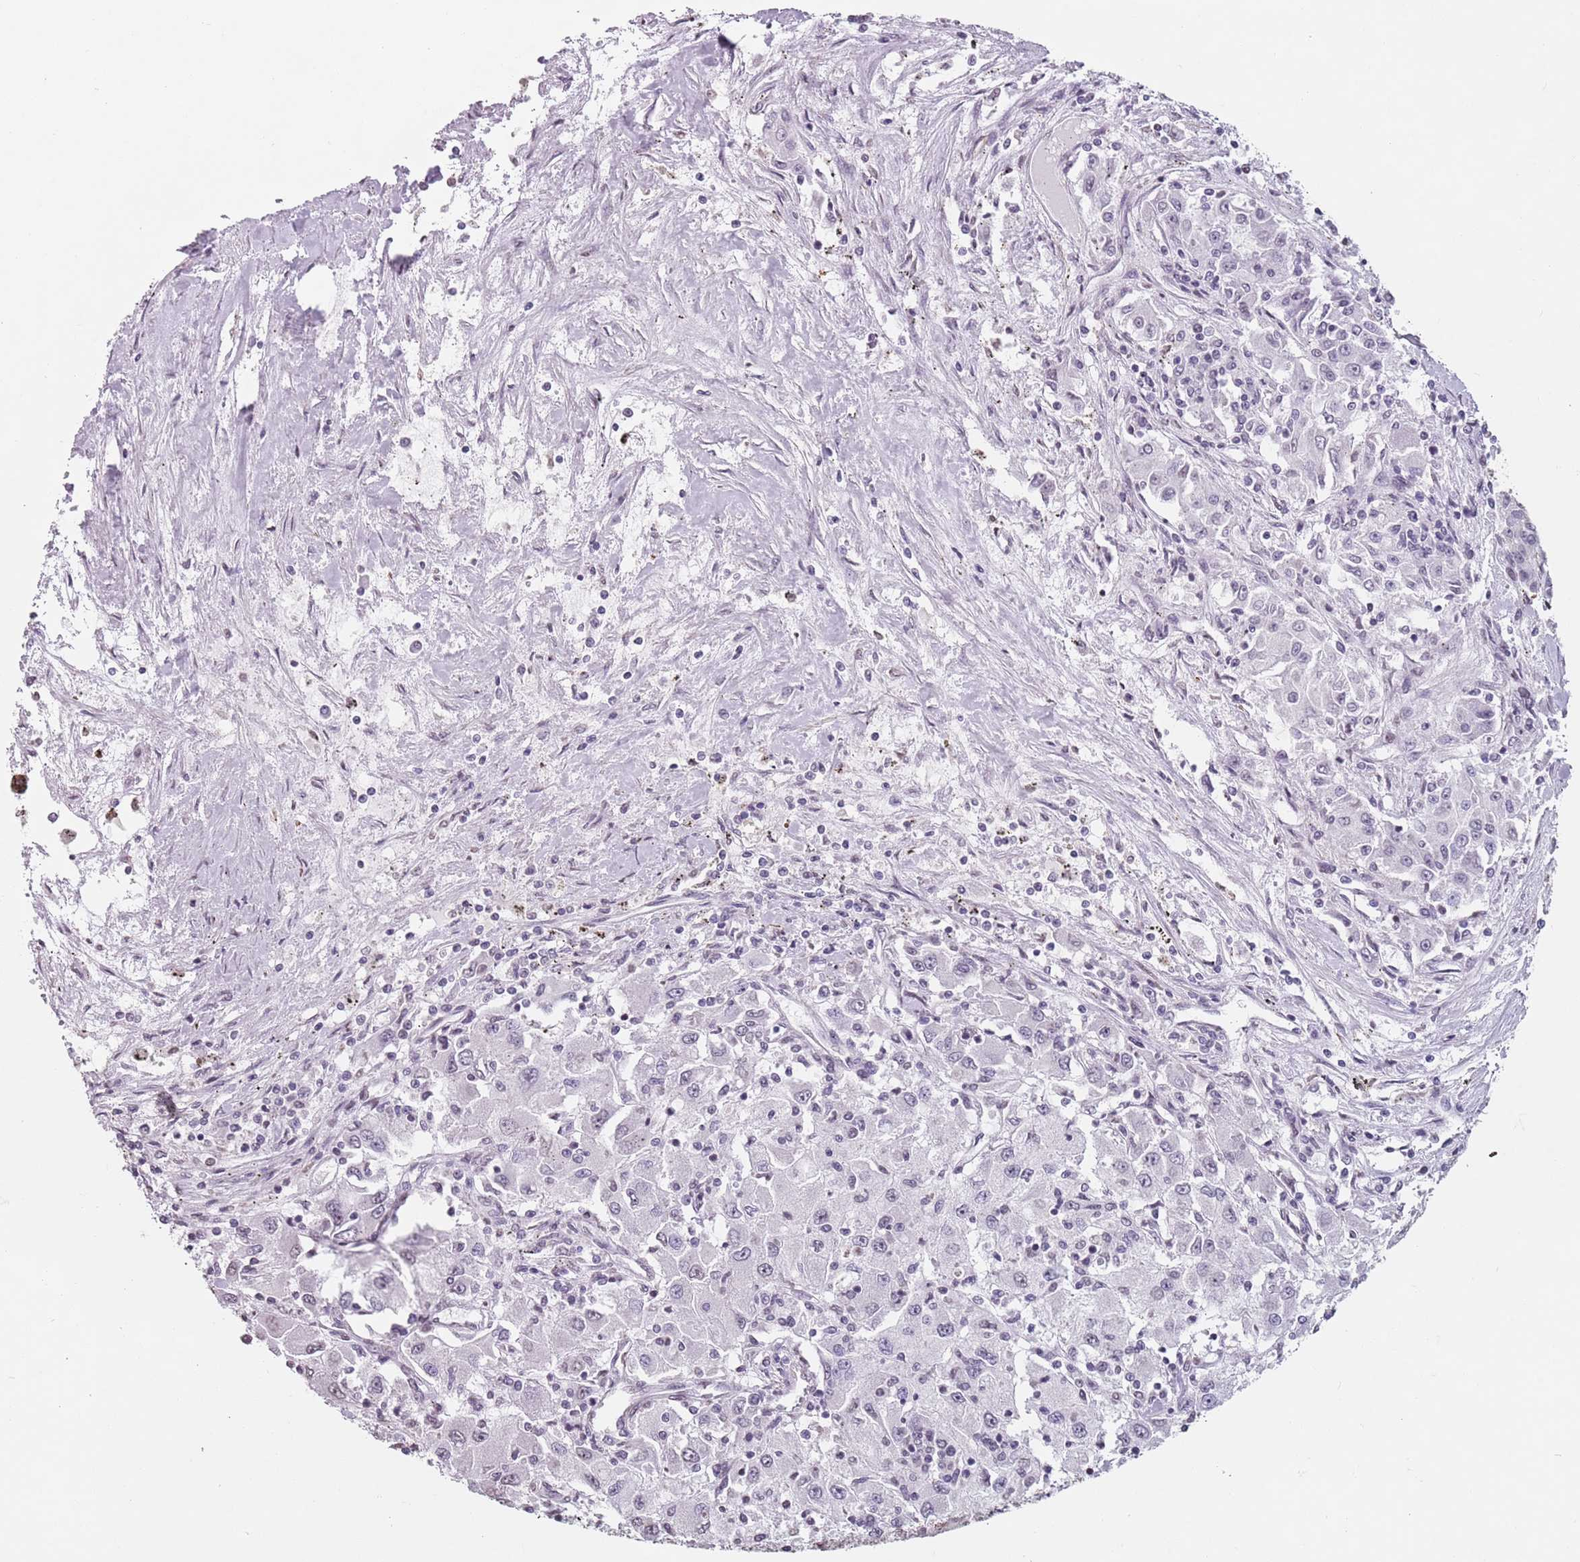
{"staining": {"intensity": "negative", "quantity": "none", "location": "none"}, "tissue": "renal cancer", "cell_type": "Tumor cells", "image_type": "cancer", "snomed": [{"axis": "morphology", "description": "Adenocarcinoma, NOS"}, {"axis": "topography", "description": "Kidney"}], "caption": "Immunohistochemical staining of adenocarcinoma (renal) displays no significant staining in tumor cells.", "gene": "TMC4", "patient": {"sex": "female", "age": 67}}